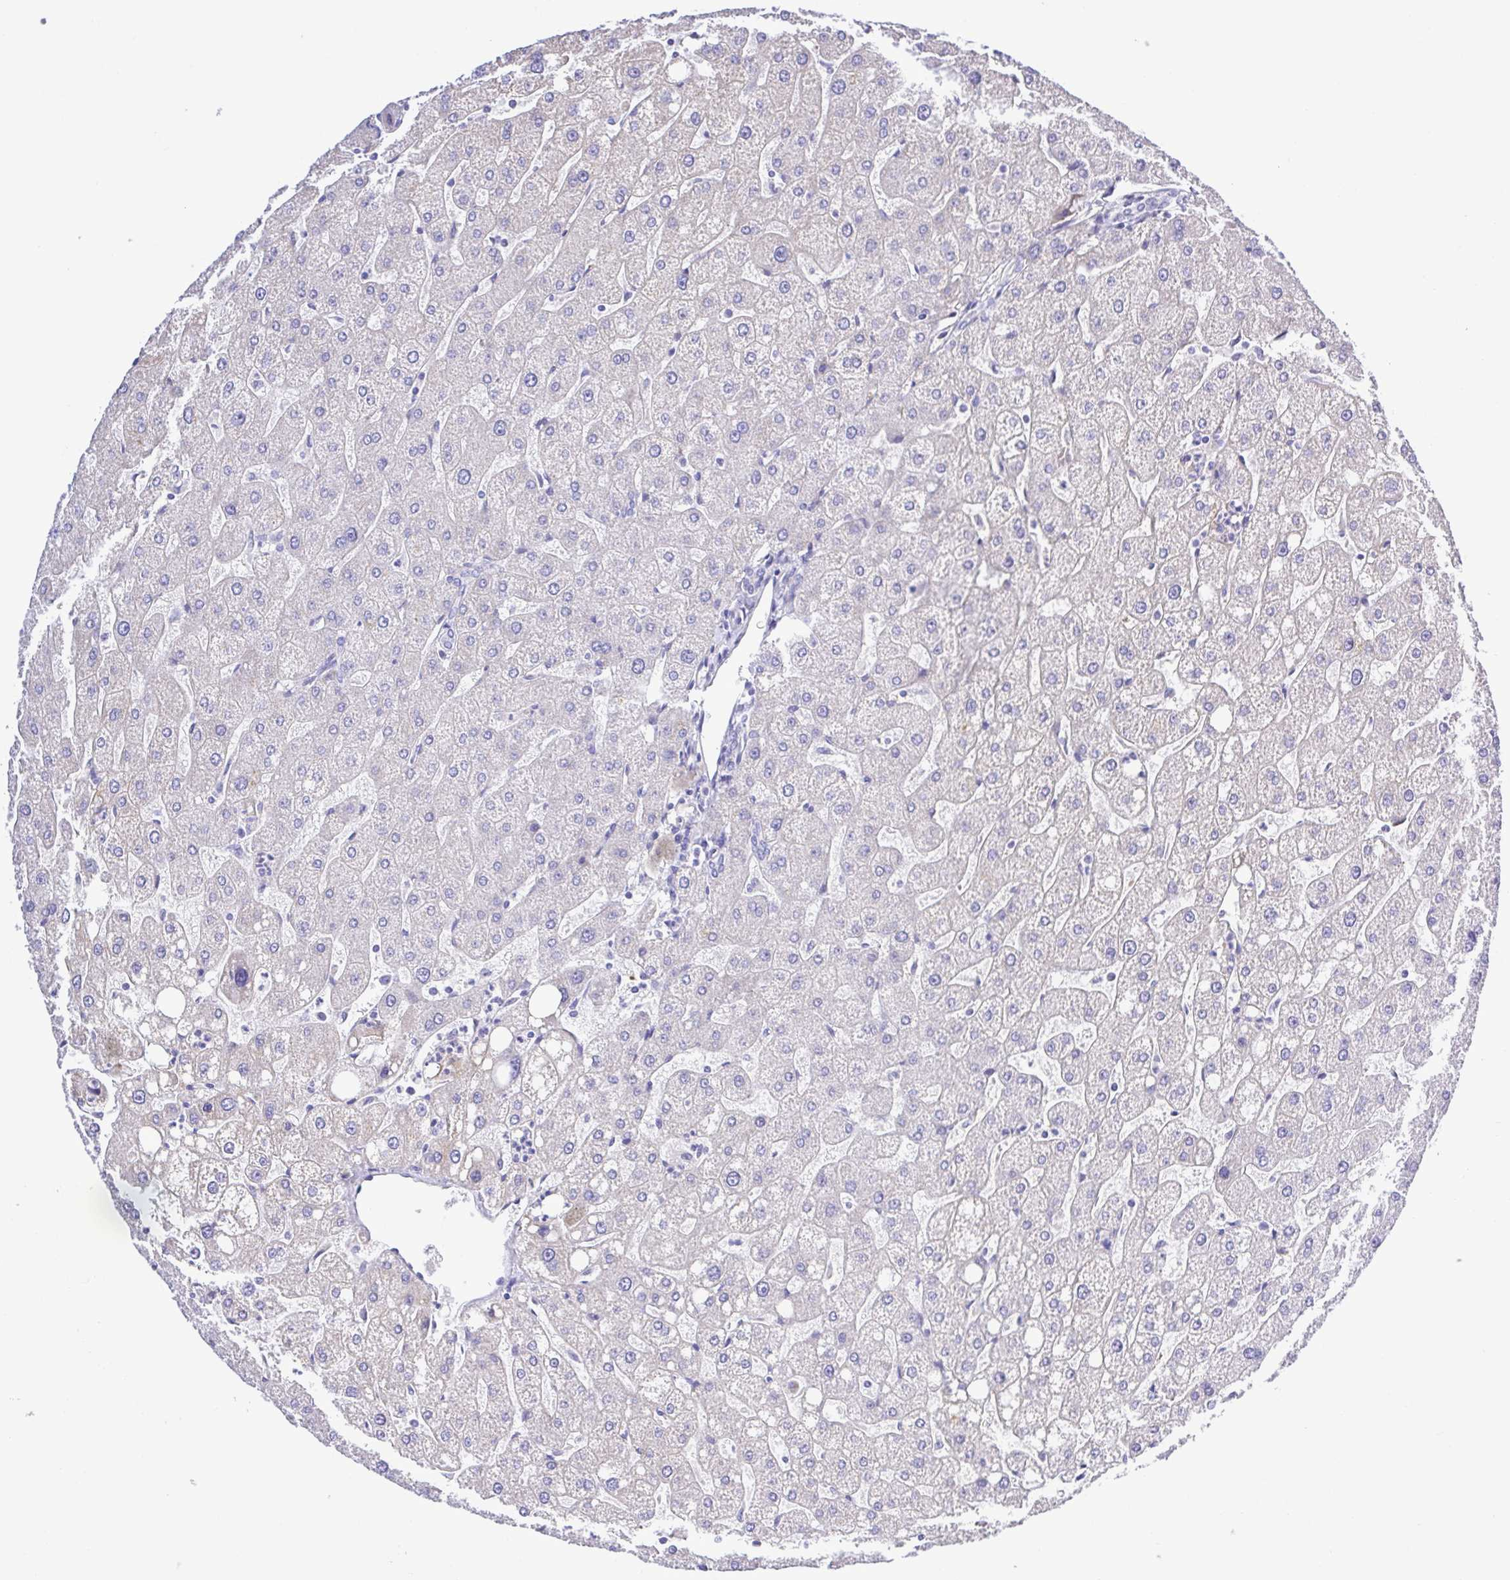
{"staining": {"intensity": "negative", "quantity": "none", "location": "none"}, "tissue": "liver", "cell_type": "Cholangiocytes", "image_type": "normal", "snomed": [{"axis": "morphology", "description": "Normal tissue, NOS"}, {"axis": "topography", "description": "Liver"}], "caption": "This is an IHC micrograph of benign liver. There is no positivity in cholangiocytes.", "gene": "GABBR2", "patient": {"sex": "male", "age": 67}}